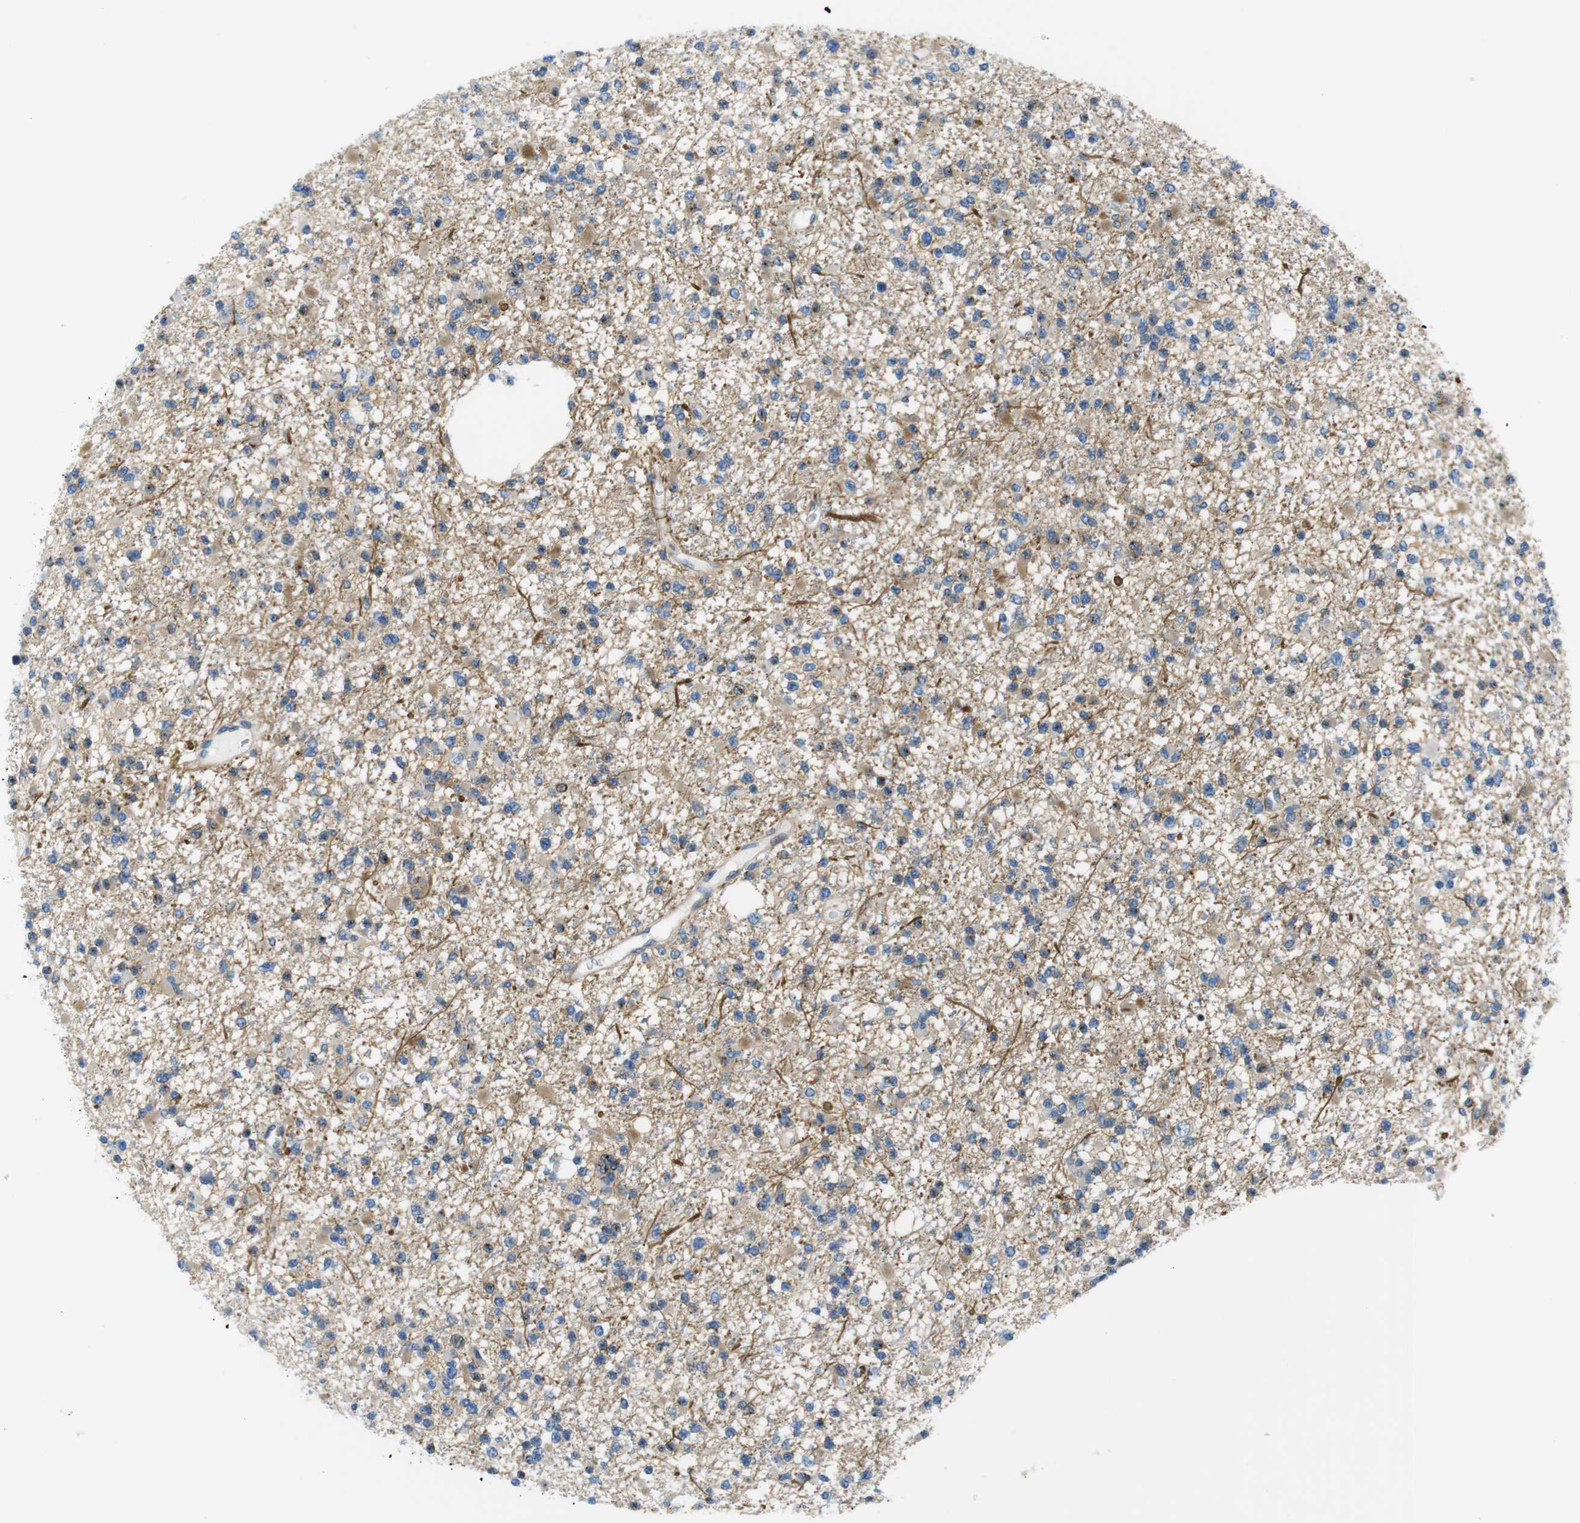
{"staining": {"intensity": "moderate", "quantity": "25%-75%", "location": "cytoplasmic/membranous"}, "tissue": "glioma", "cell_type": "Tumor cells", "image_type": "cancer", "snomed": [{"axis": "morphology", "description": "Glioma, malignant, Low grade"}, {"axis": "topography", "description": "Brain"}], "caption": "Immunohistochemical staining of human malignant low-grade glioma reveals medium levels of moderate cytoplasmic/membranous positivity in approximately 25%-75% of tumor cells.", "gene": "ZDHHC3", "patient": {"sex": "female", "age": 22}}